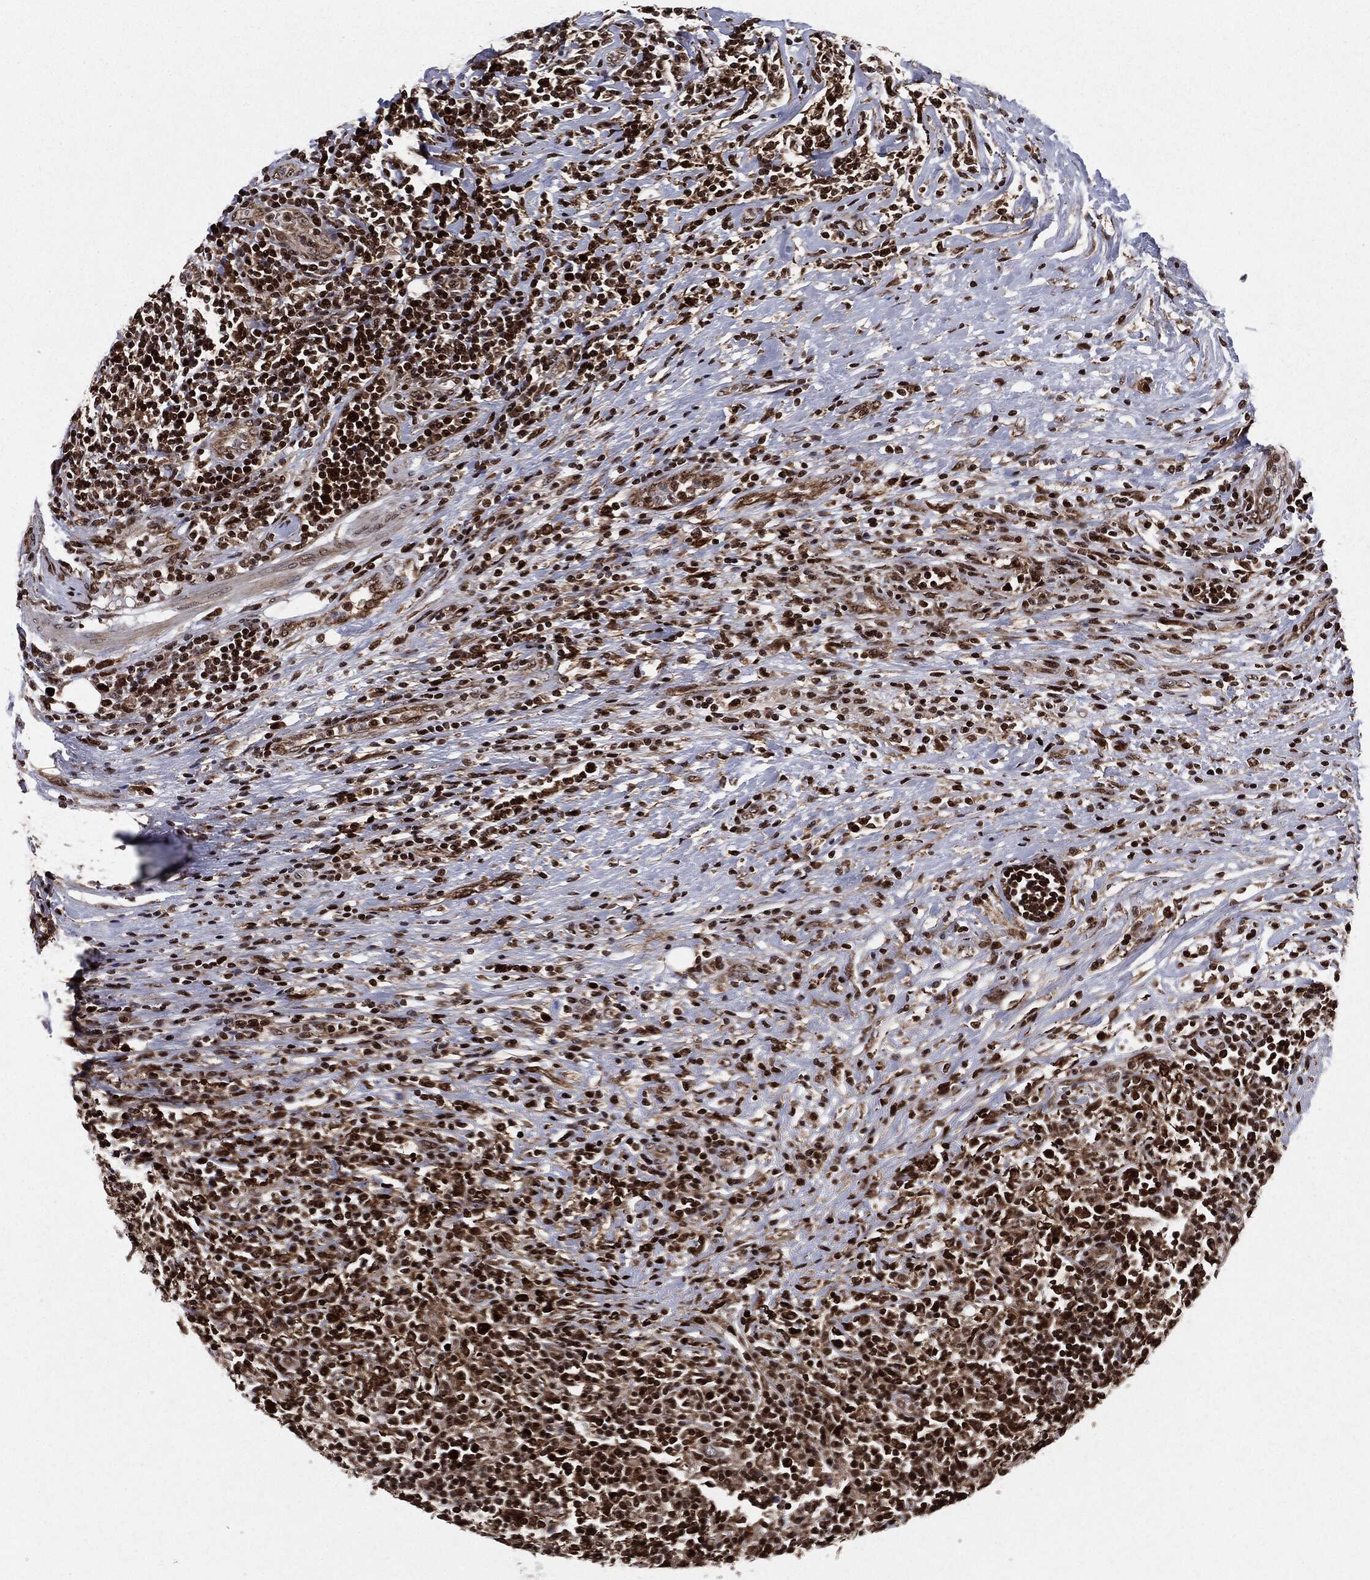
{"staining": {"intensity": "strong", "quantity": ">75%", "location": "nuclear"}, "tissue": "lymphoma", "cell_type": "Tumor cells", "image_type": "cancer", "snomed": [{"axis": "morphology", "description": "Malignant lymphoma, non-Hodgkin's type, High grade"}, {"axis": "topography", "description": "Lymph node"}], "caption": "Human lymphoma stained for a protein (brown) reveals strong nuclear positive expression in approximately >75% of tumor cells.", "gene": "CHCHD2", "patient": {"sex": "female", "age": 84}}